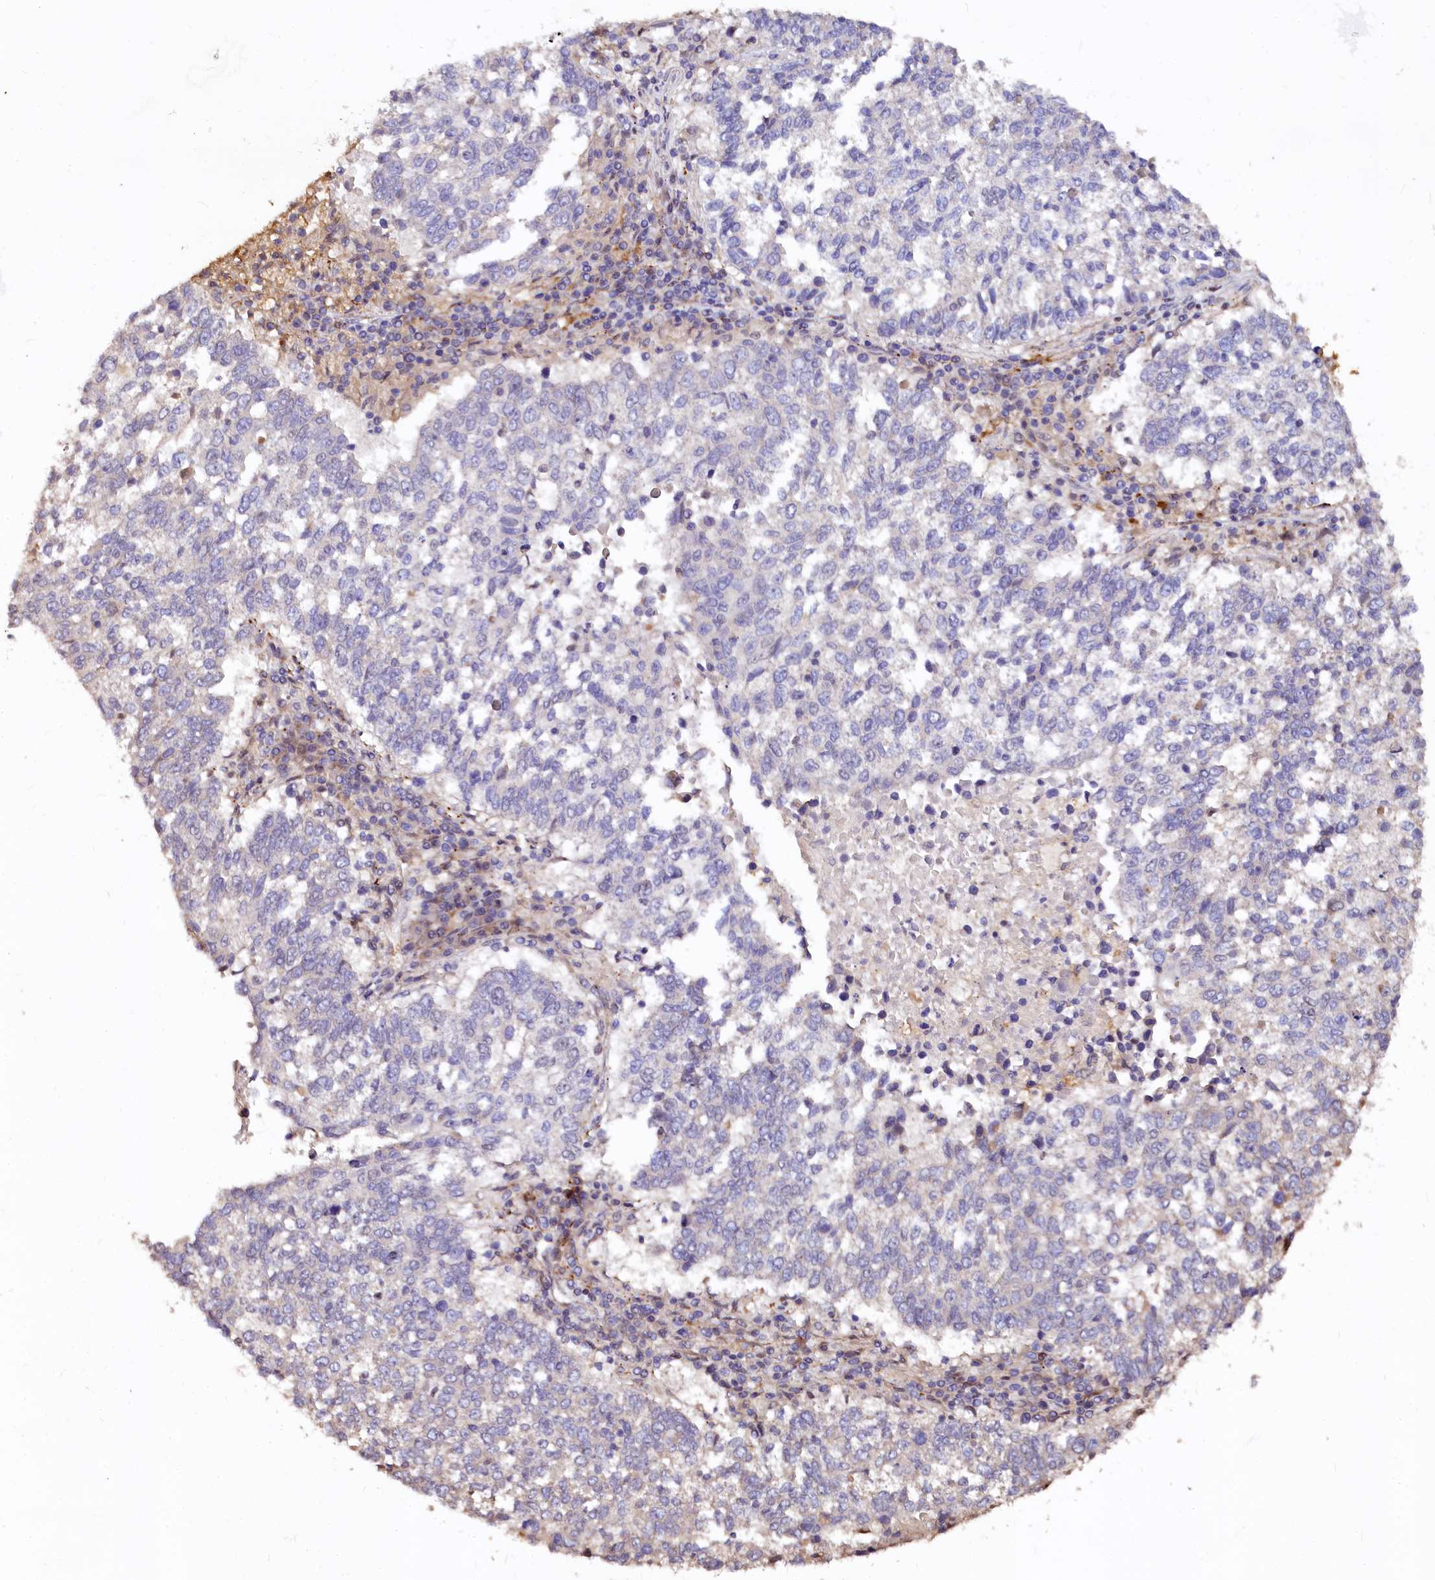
{"staining": {"intensity": "negative", "quantity": "none", "location": "none"}, "tissue": "lung cancer", "cell_type": "Tumor cells", "image_type": "cancer", "snomed": [{"axis": "morphology", "description": "Squamous cell carcinoma, NOS"}, {"axis": "topography", "description": "Lung"}], "caption": "DAB (3,3'-diaminobenzidine) immunohistochemical staining of human lung cancer (squamous cell carcinoma) shows no significant expression in tumor cells.", "gene": "ATG101", "patient": {"sex": "male", "age": 73}}